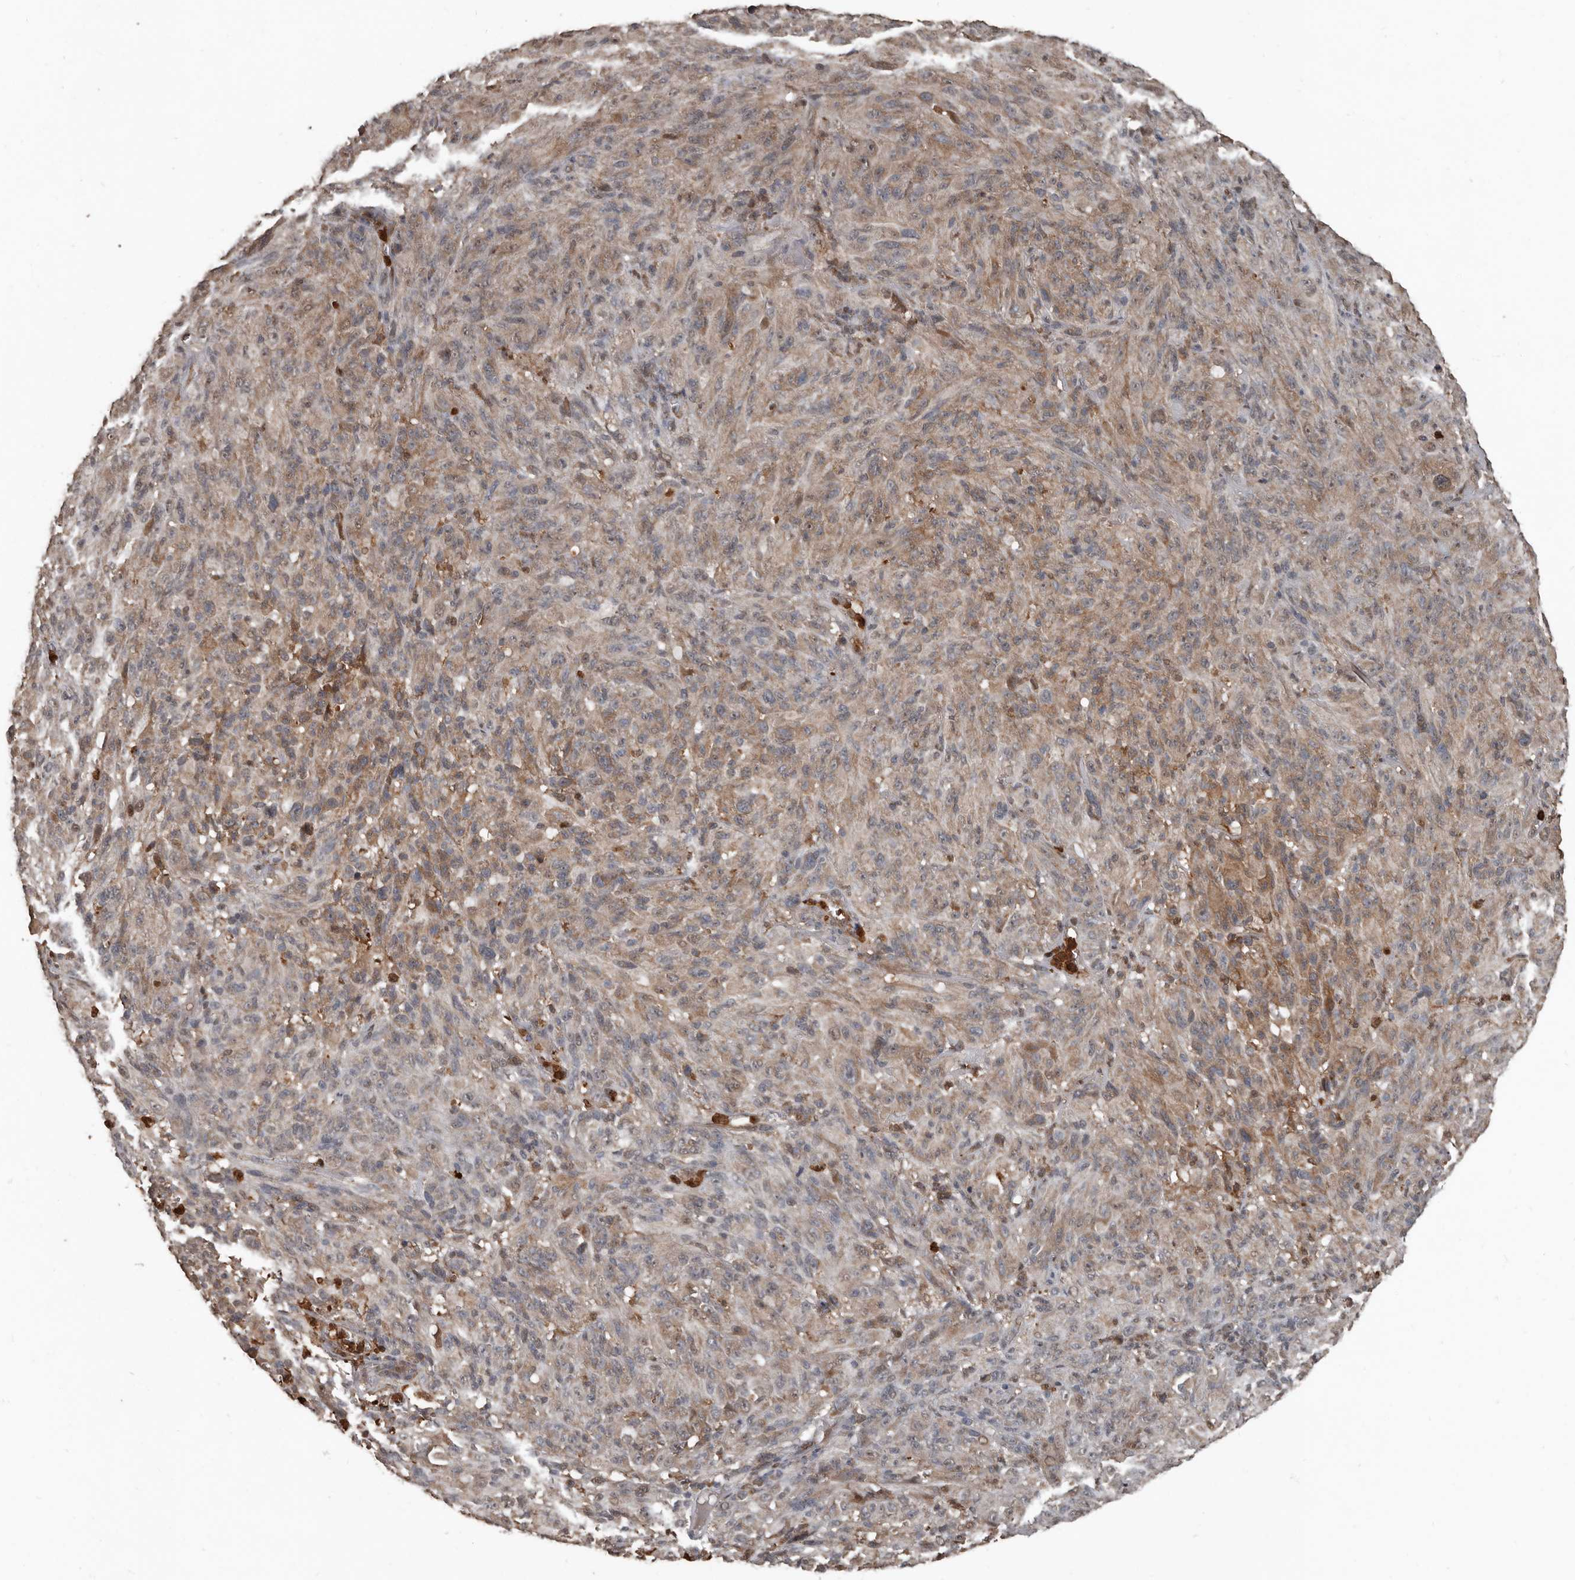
{"staining": {"intensity": "moderate", "quantity": ">75%", "location": "cytoplasmic/membranous"}, "tissue": "melanoma", "cell_type": "Tumor cells", "image_type": "cancer", "snomed": [{"axis": "morphology", "description": "Malignant melanoma, NOS"}, {"axis": "topography", "description": "Skin of head"}], "caption": "Immunohistochemistry (IHC) (DAB) staining of malignant melanoma demonstrates moderate cytoplasmic/membranous protein positivity in approximately >75% of tumor cells.", "gene": "FSBP", "patient": {"sex": "male", "age": 96}}